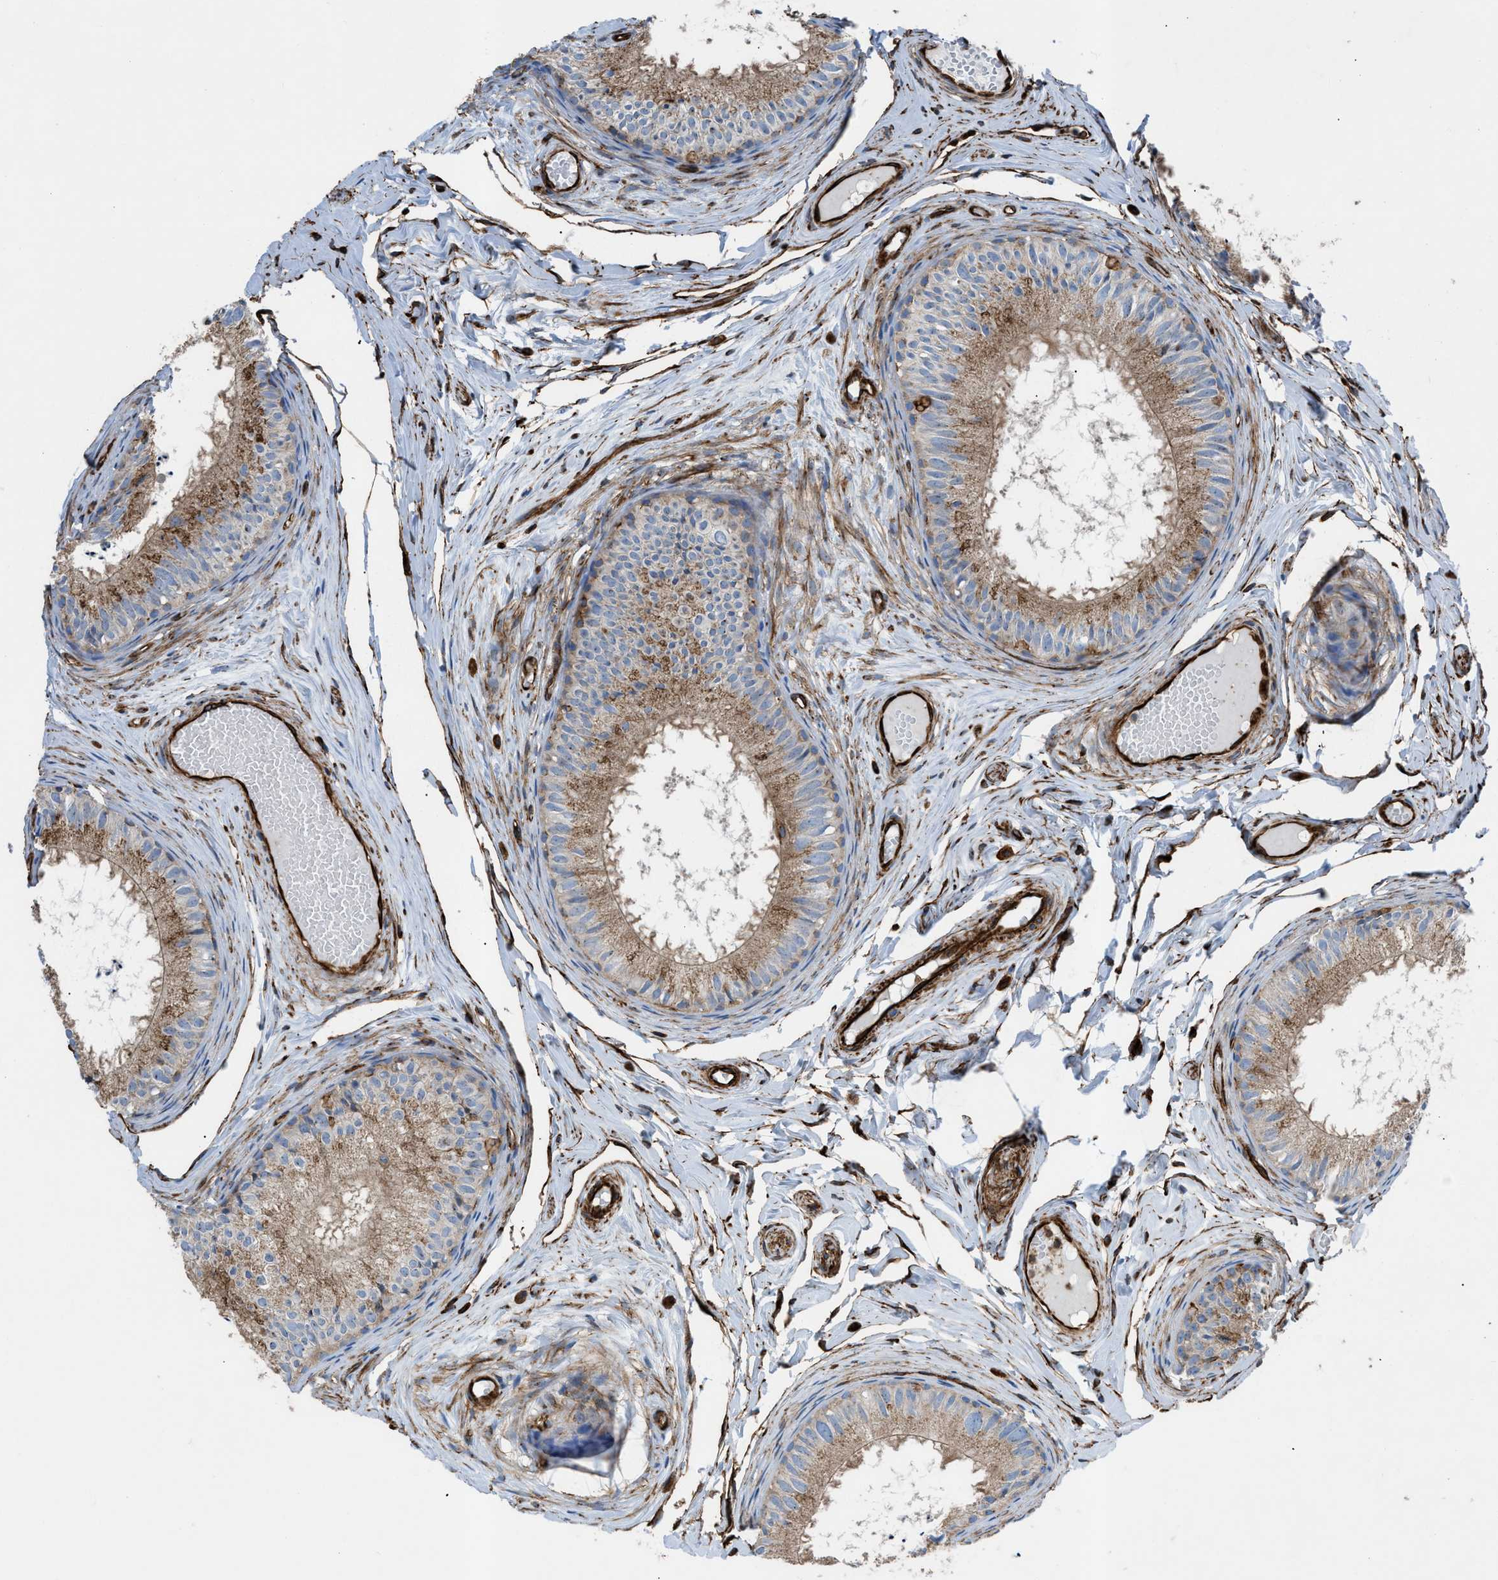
{"staining": {"intensity": "moderate", "quantity": ">75%", "location": "cytoplasmic/membranous"}, "tissue": "epididymis", "cell_type": "Glandular cells", "image_type": "normal", "snomed": [{"axis": "morphology", "description": "Normal tissue, NOS"}, {"axis": "topography", "description": "Epididymis"}], "caption": "Moderate cytoplasmic/membranous protein staining is seen in approximately >75% of glandular cells in epididymis.", "gene": "PTPRE", "patient": {"sex": "male", "age": 46}}